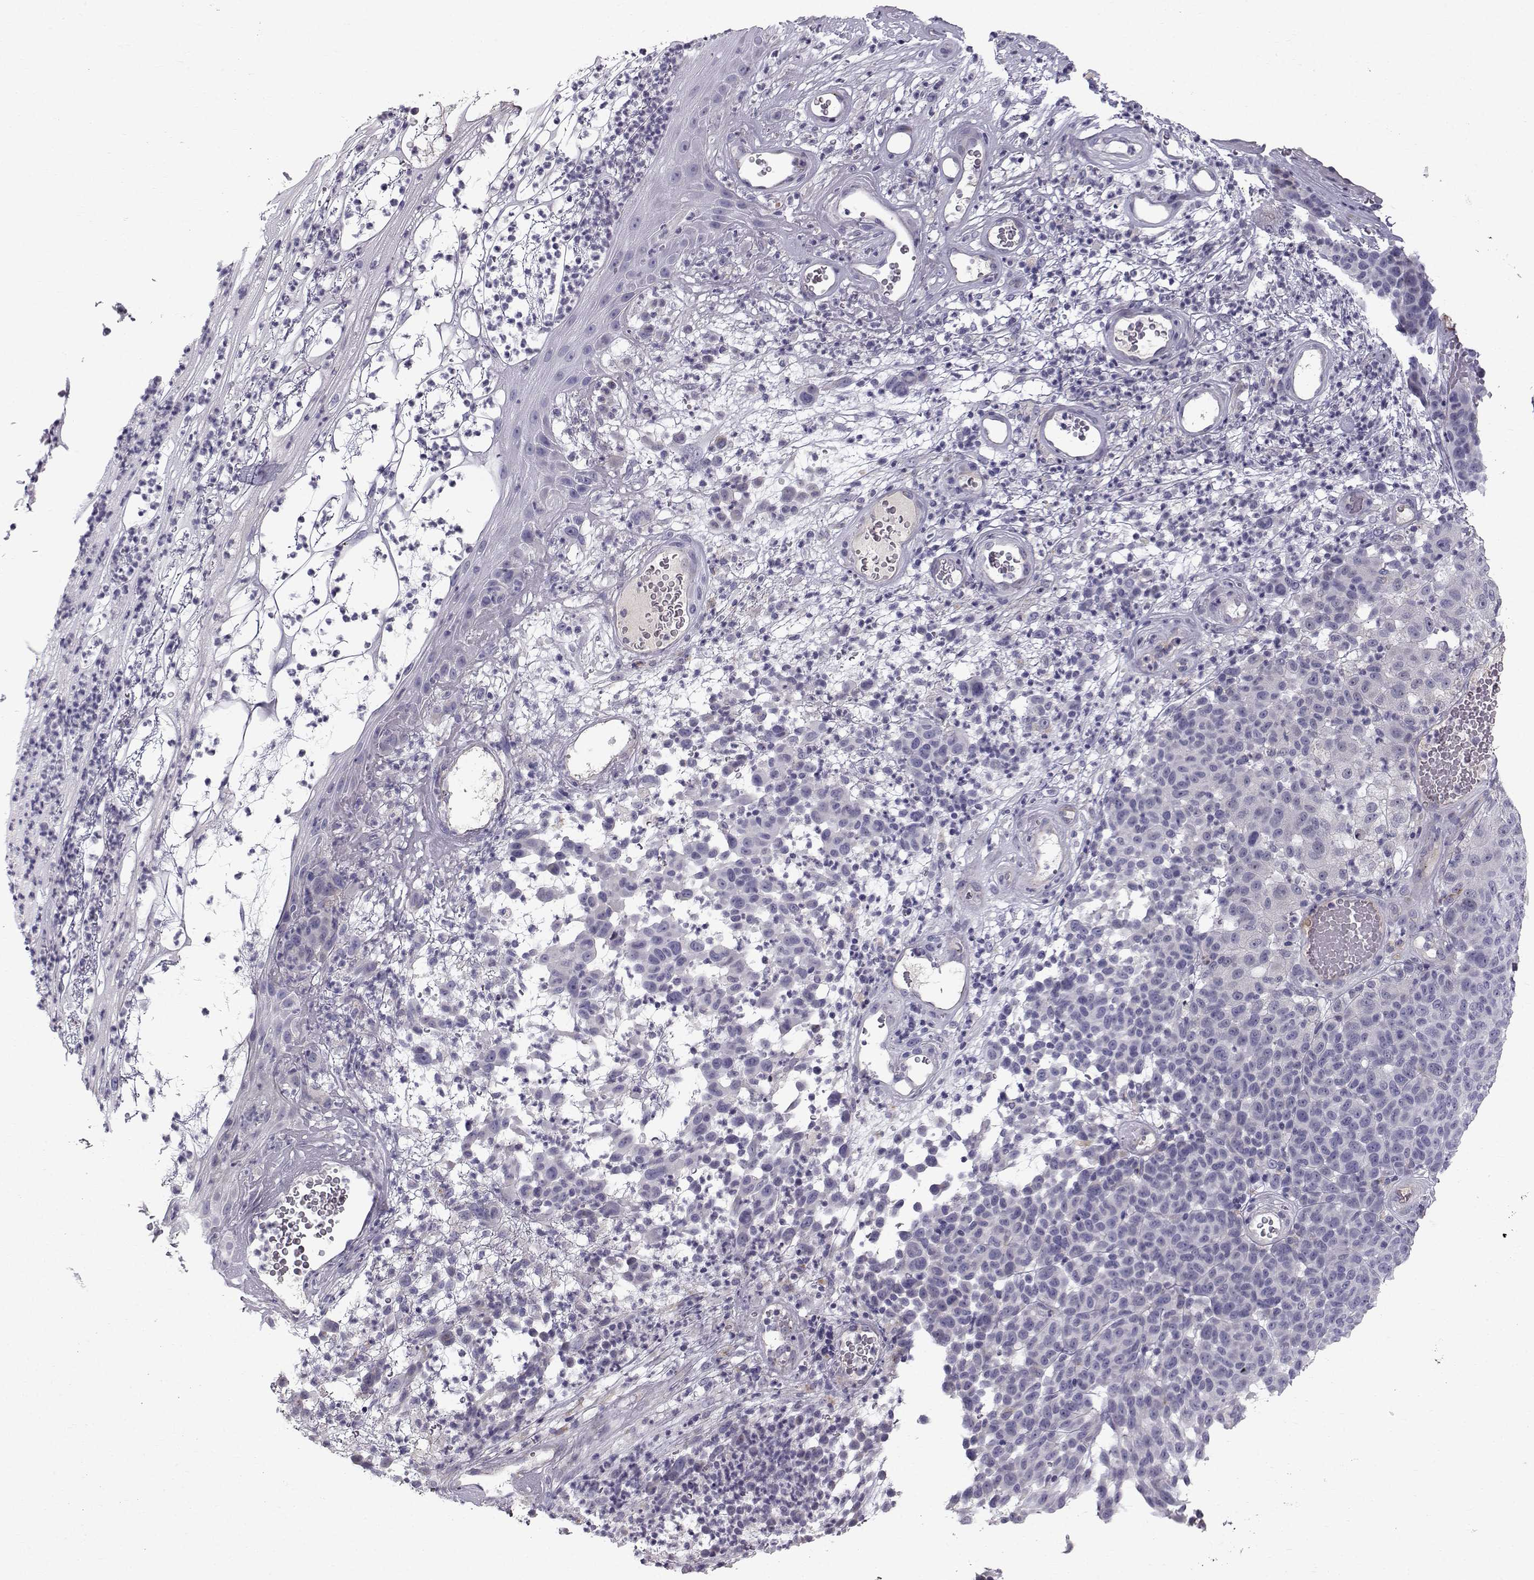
{"staining": {"intensity": "negative", "quantity": "none", "location": "none"}, "tissue": "melanoma", "cell_type": "Tumor cells", "image_type": "cancer", "snomed": [{"axis": "morphology", "description": "Malignant melanoma, NOS"}, {"axis": "topography", "description": "Skin"}], "caption": "Melanoma was stained to show a protein in brown. There is no significant expression in tumor cells.", "gene": "CALCR", "patient": {"sex": "male", "age": 59}}